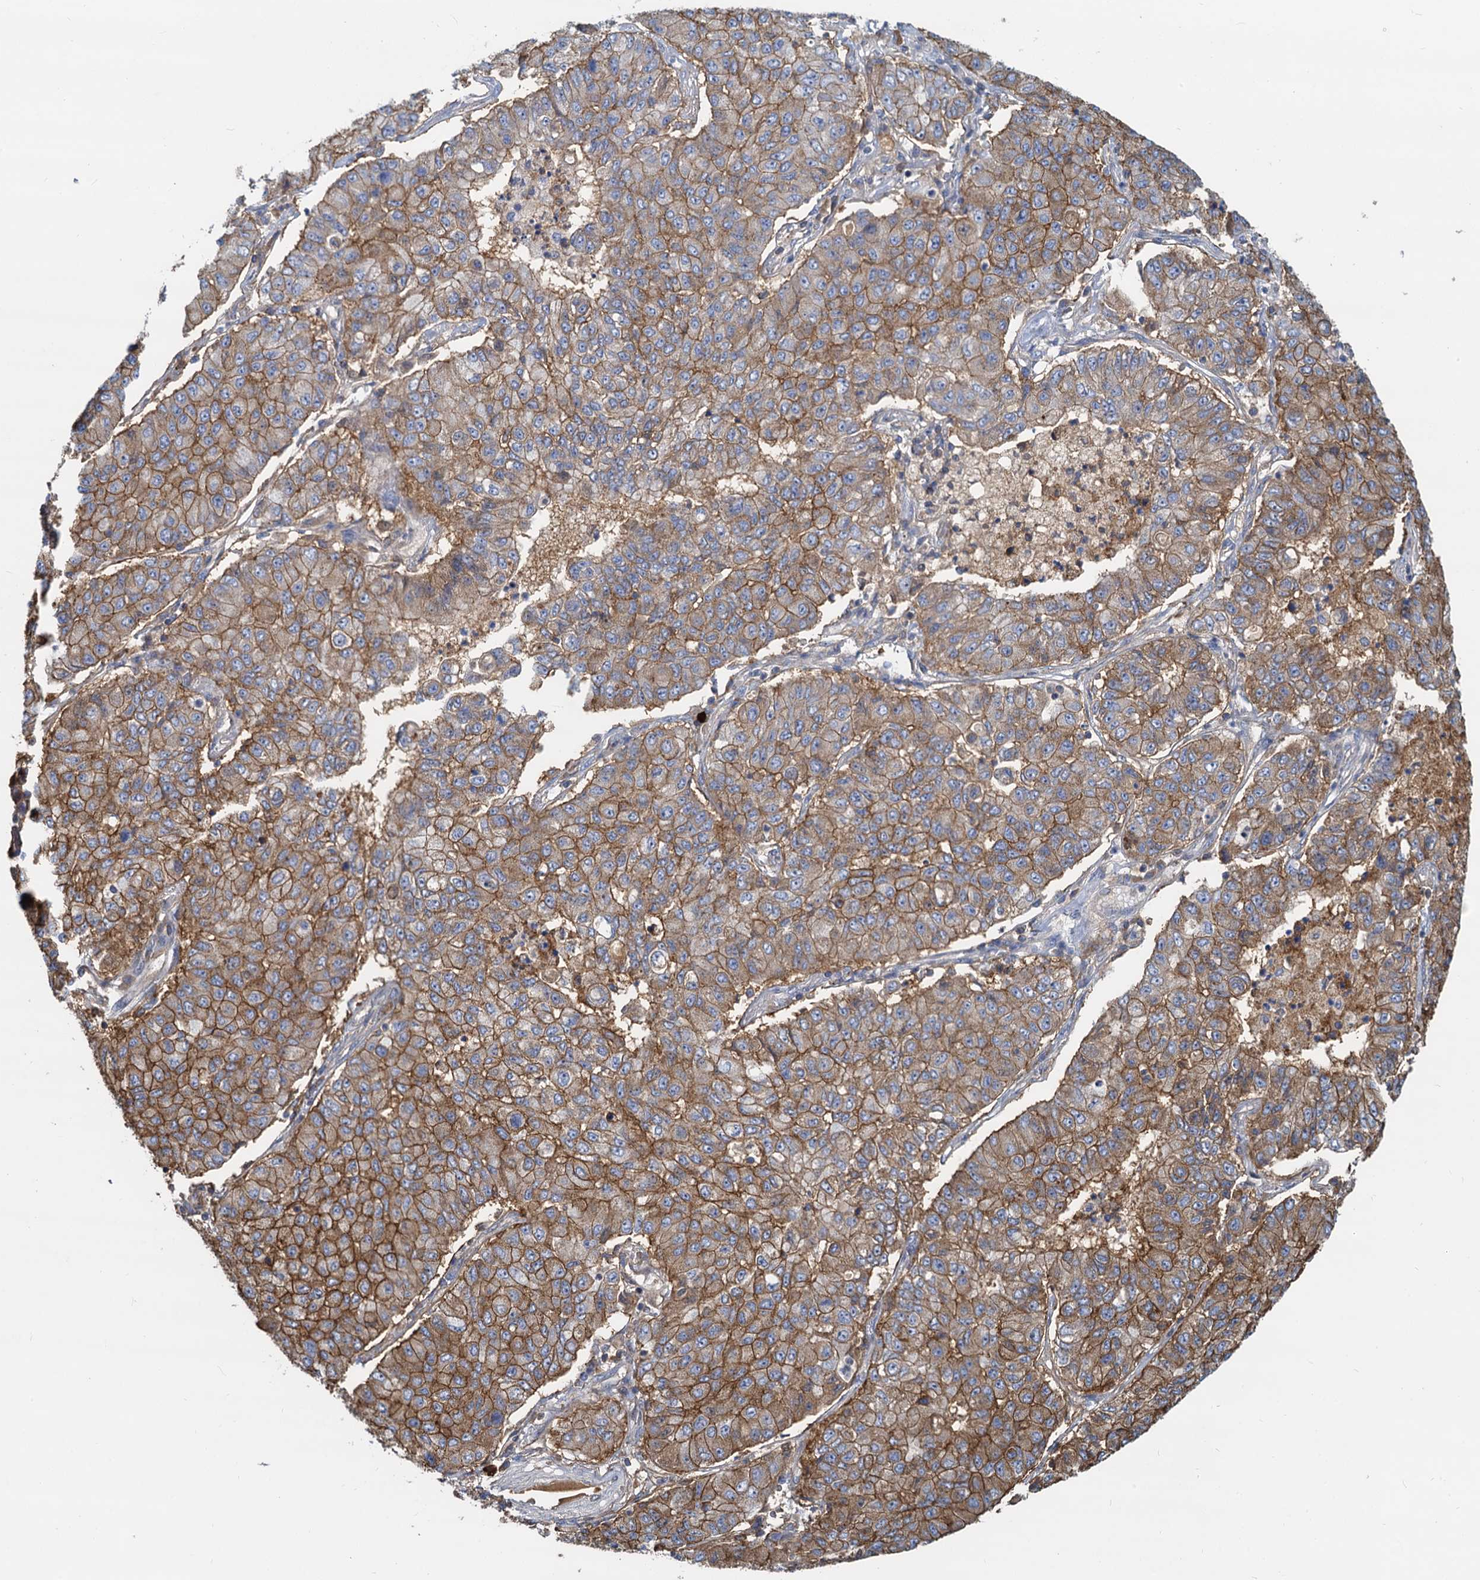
{"staining": {"intensity": "moderate", "quantity": ">75%", "location": "cytoplasmic/membranous"}, "tissue": "lung cancer", "cell_type": "Tumor cells", "image_type": "cancer", "snomed": [{"axis": "morphology", "description": "Squamous cell carcinoma, NOS"}, {"axis": "topography", "description": "Lung"}], "caption": "Immunohistochemical staining of lung squamous cell carcinoma exhibits moderate cytoplasmic/membranous protein positivity in about >75% of tumor cells.", "gene": "LNX2", "patient": {"sex": "male", "age": 74}}